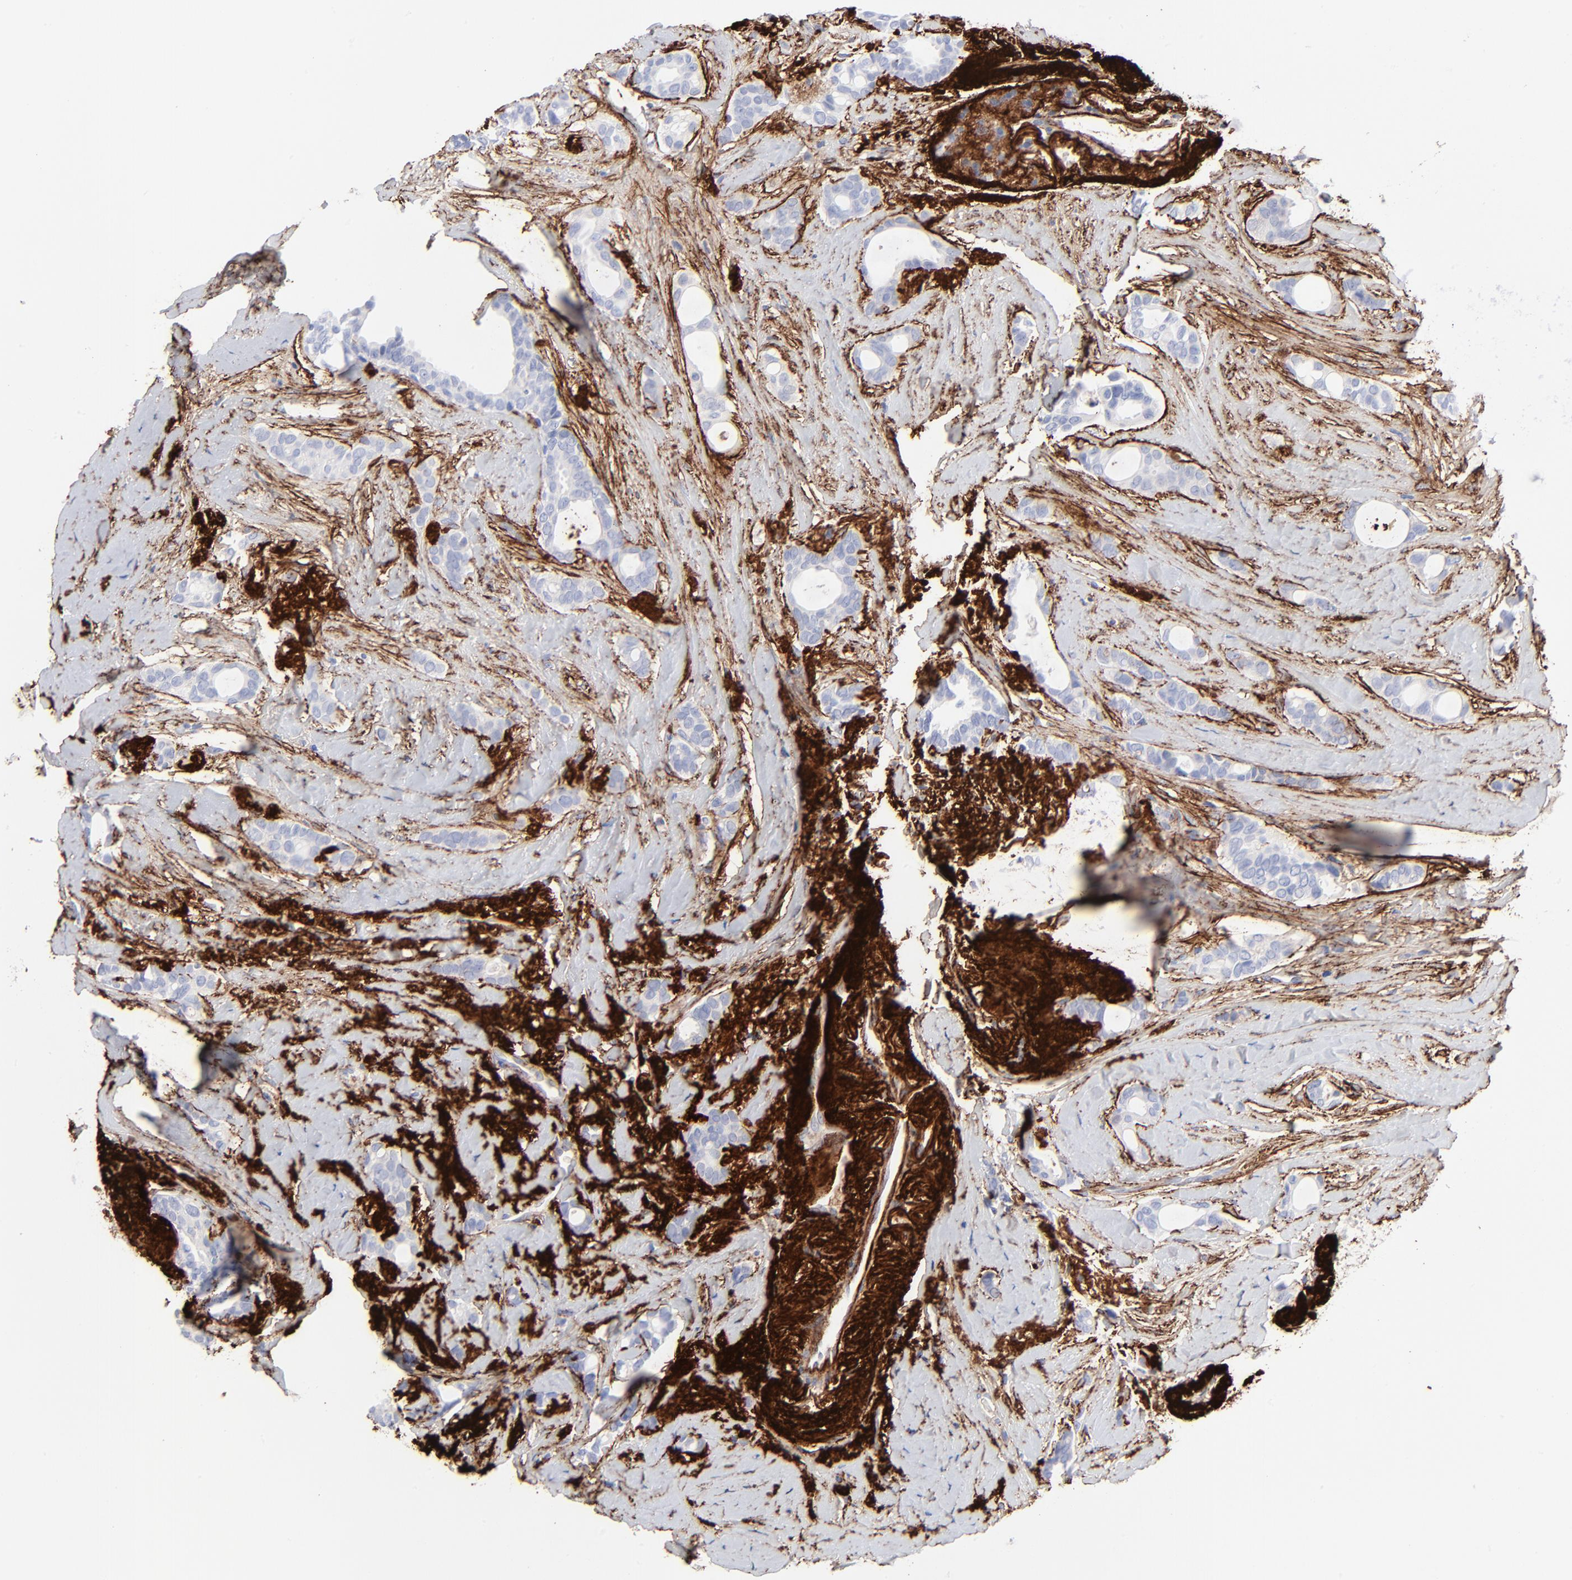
{"staining": {"intensity": "negative", "quantity": "none", "location": "none"}, "tissue": "breast cancer", "cell_type": "Tumor cells", "image_type": "cancer", "snomed": [{"axis": "morphology", "description": "Duct carcinoma"}, {"axis": "topography", "description": "Breast"}], "caption": "A high-resolution micrograph shows IHC staining of infiltrating ductal carcinoma (breast), which displays no significant expression in tumor cells. (Immunohistochemistry (ihc), brightfield microscopy, high magnification).", "gene": "FBLN2", "patient": {"sex": "female", "age": 54}}